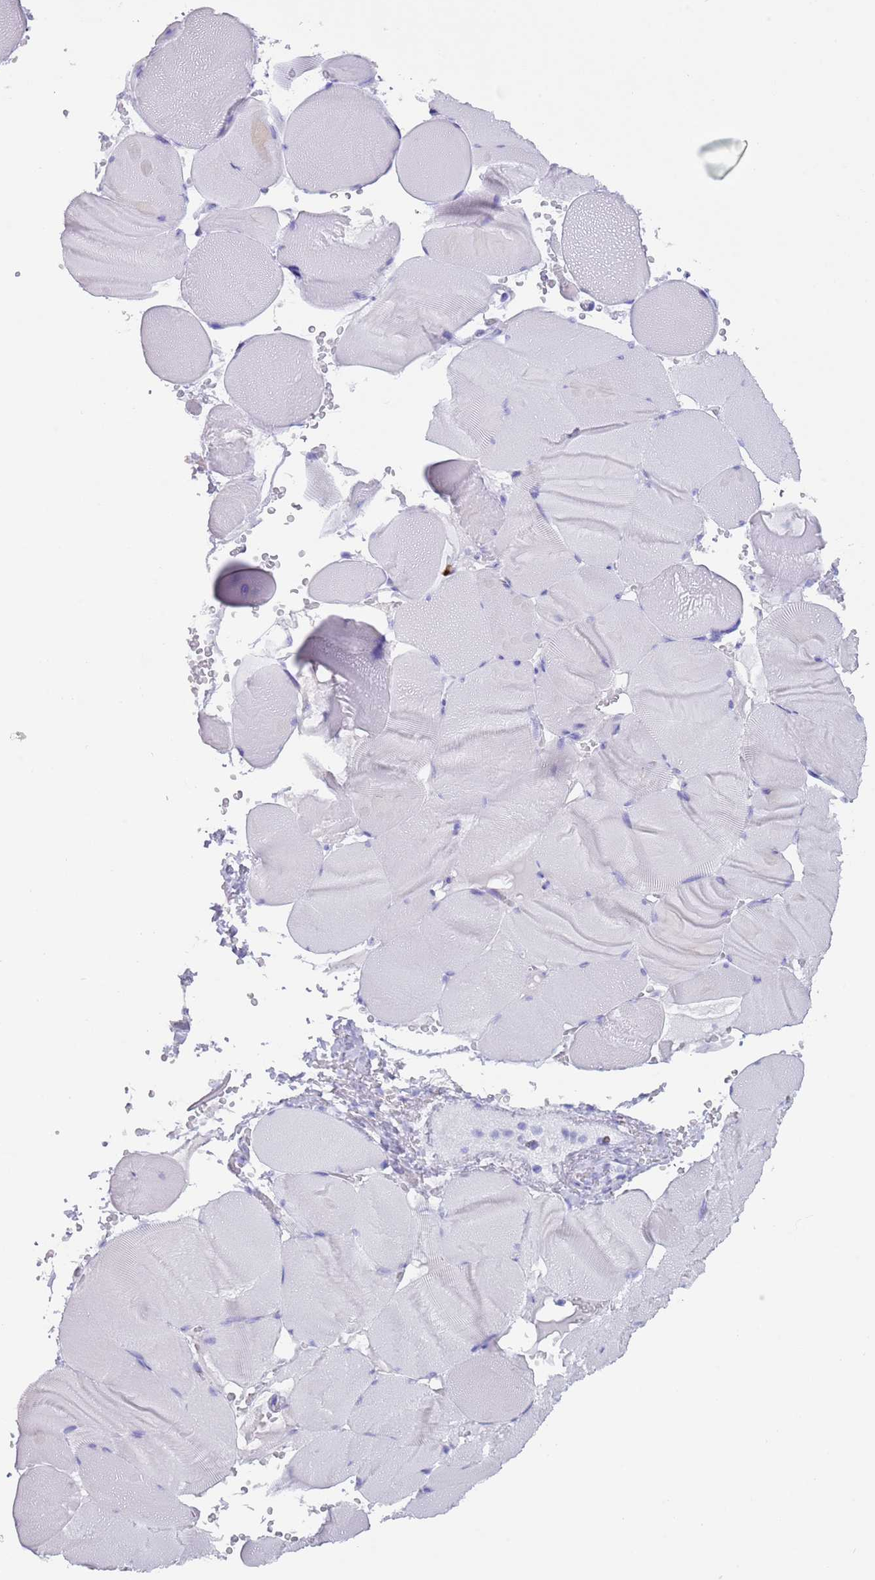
{"staining": {"intensity": "negative", "quantity": "none", "location": "none"}, "tissue": "skeletal muscle", "cell_type": "Myocytes", "image_type": "normal", "snomed": [{"axis": "morphology", "description": "Normal tissue, NOS"}, {"axis": "topography", "description": "Skeletal muscle"}], "caption": "IHC image of unremarkable skeletal muscle: skeletal muscle stained with DAB (3,3'-diaminobenzidine) displays no significant protein expression in myocytes. (Stains: DAB immunohistochemistry (IHC) with hematoxylin counter stain, Microscopy: brightfield microscopy at high magnification).", "gene": "MYADML2", "patient": {"sex": "male", "age": 62}}